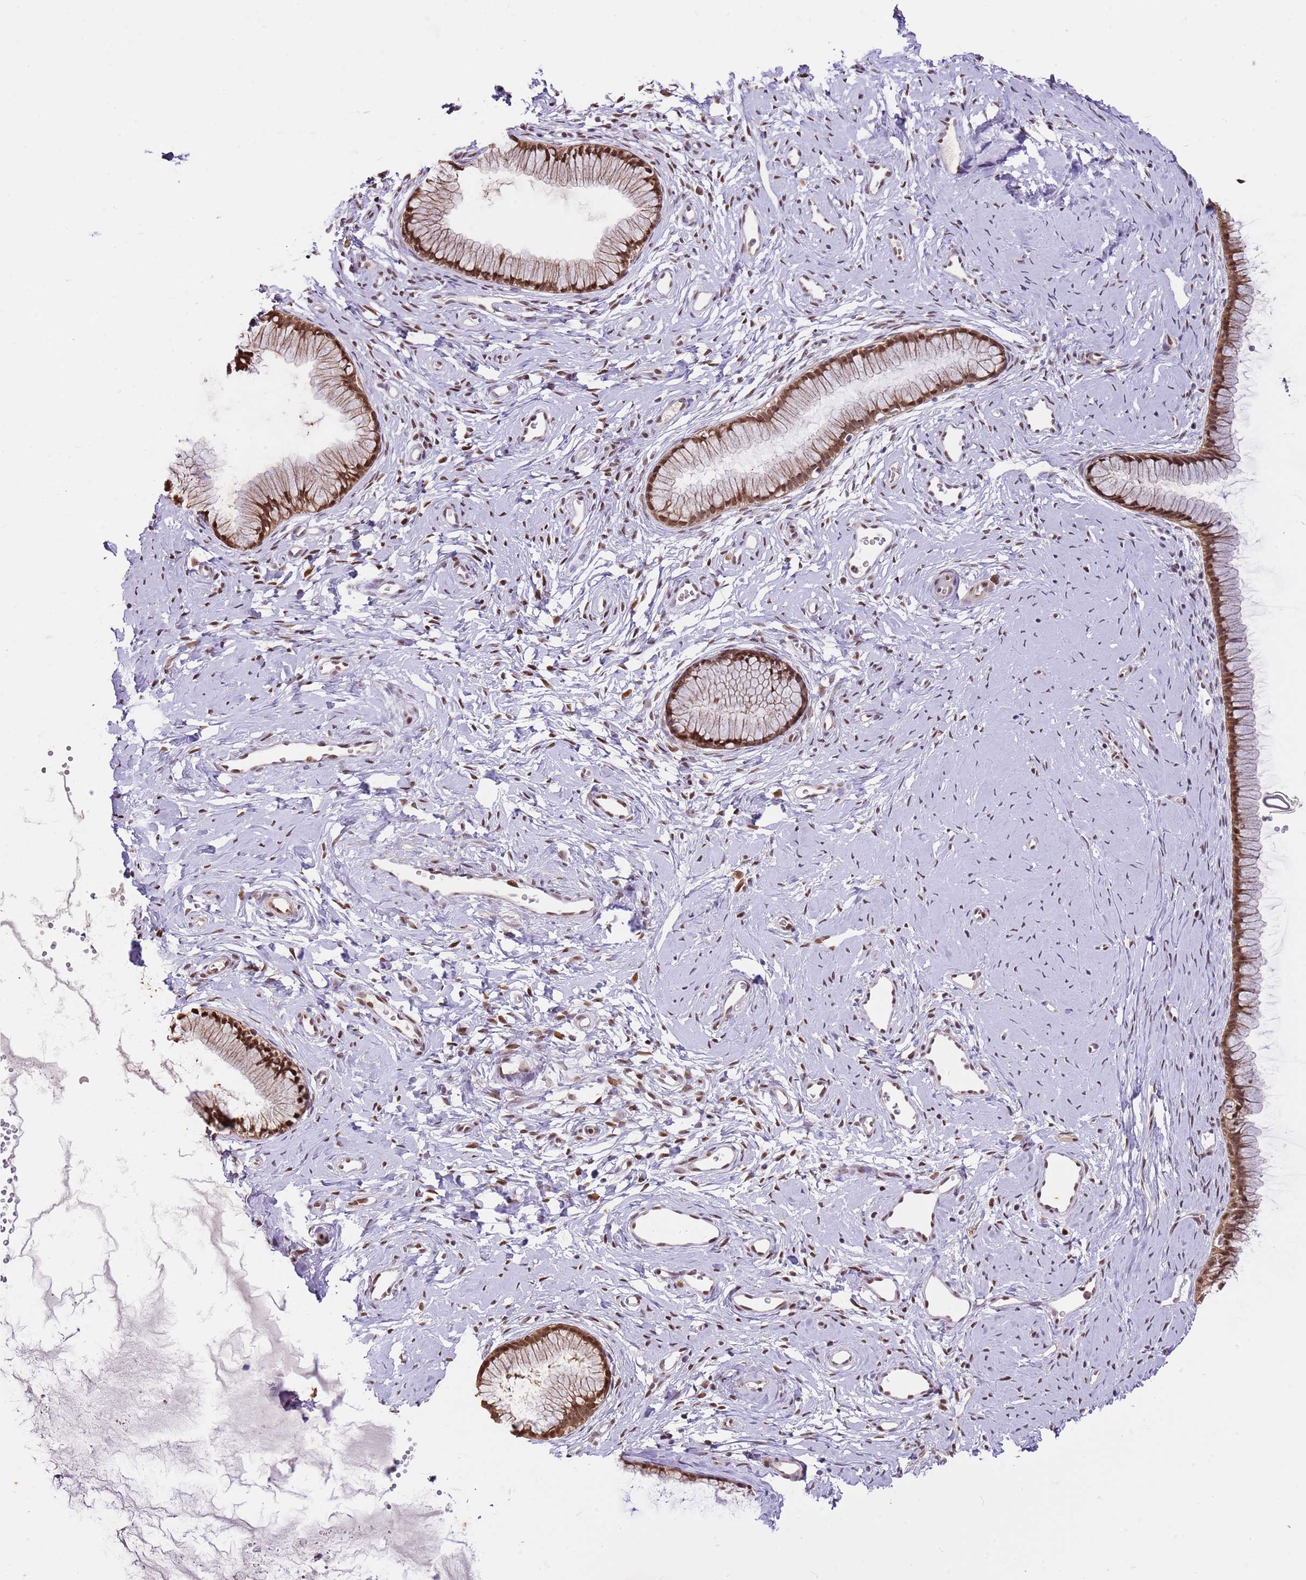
{"staining": {"intensity": "strong", "quantity": ">75%", "location": "nuclear"}, "tissue": "cervix", "cell_type": "Glandular cells", "image_type": "normal", "snomed": [{"axis": "morphology", "description": "Normal tissue, NOS"}, {"axis": "topography", "description": "Cervix"}], "caption": "Protein positivity by IHC demonstrates strong nuclear staining in approximately >75% of glandular cells in unremarkable cervix.", "gene": "RFK", "patient": {"sex": "female", "age": 40}}